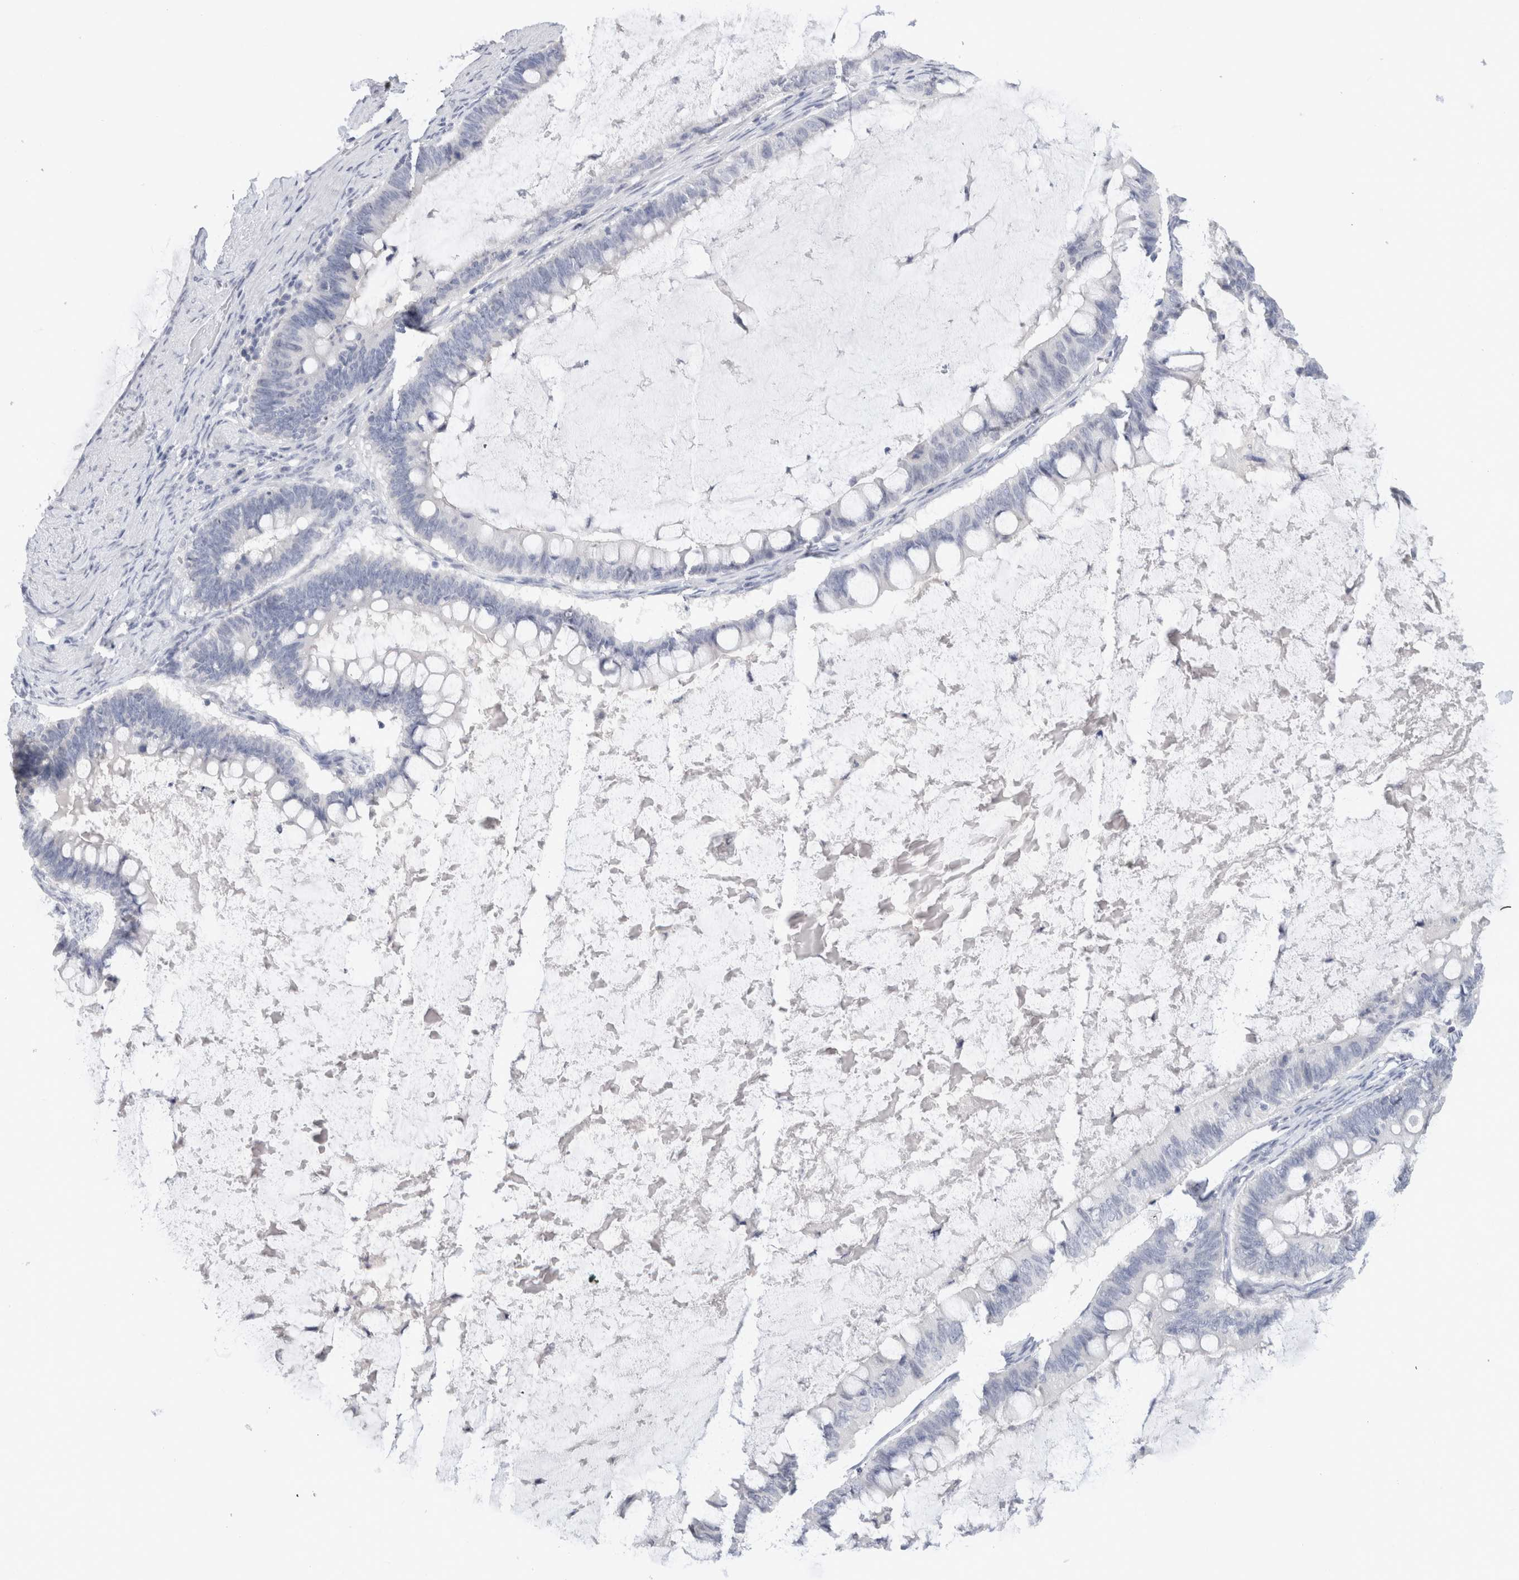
{"staining": {"intensity": "negative", "quantity": "none", "location": "none"}, "tissue": "ovarian cancer", "cell_type": "Tumor cells", "image_type": "cancer", "snomed": [{"axis": "morphology", "description": "Cystadenocarcinoma, mucinous, NOS"}, {"axis": "topography", "description": "Ovary"}], "caption": "This photomicrograph is of ovarian mucinous cystadenocarcinoma stained with IHC to label a protein in brown with the nuclei are counter-stained blue. There is no staining in tumor cells.", "gene": "C9orf50", "patient": {"sex": "female", "age": 61}}